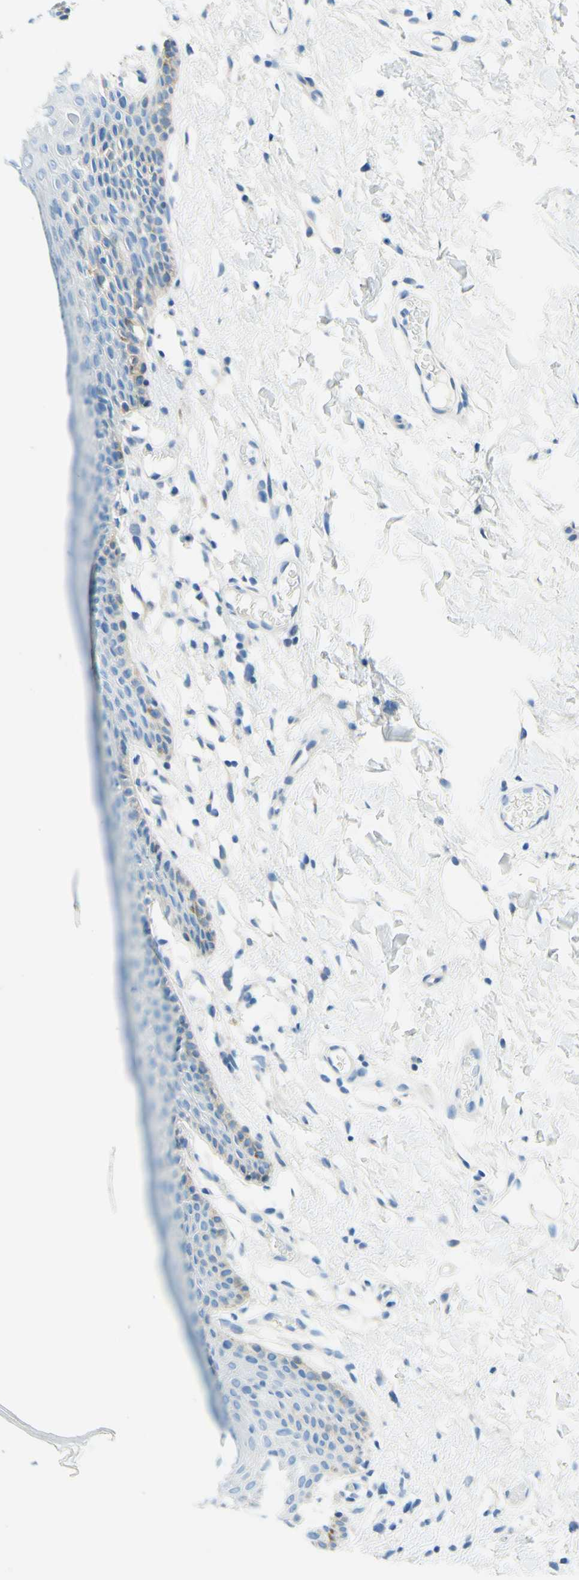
{"staining": {"intensity": "negative", "quantity": "none", "location": "none"}, "tissue": "skin", "cell_type": "Epidermal cells", "image_type": "normal", "snomed": [{"axis": "morphology", "description": "Normal tissue, NOS"}, {"axis": "topography", "description": "Adipose tissue"}, {"axis": "topography", "description": "Vascular tissue"}, {"axis": "topography", "description": "Anal"}, {"axis": "topography", "description": "Peripheral nerve tissue"}], "caption": "An IHC histopathology image of unremarkable skin is shown. There is no staining in epidermal cells of skin. (Stains: DAB (3,3'-diaminobenzidine) immunohistochemistry (IHC) with hematoxylin counter stain, Microscopy: brightfield microscopy at high magnification).", "gene": "PASD1", "patient": {"sex": "female", "age": 54}}